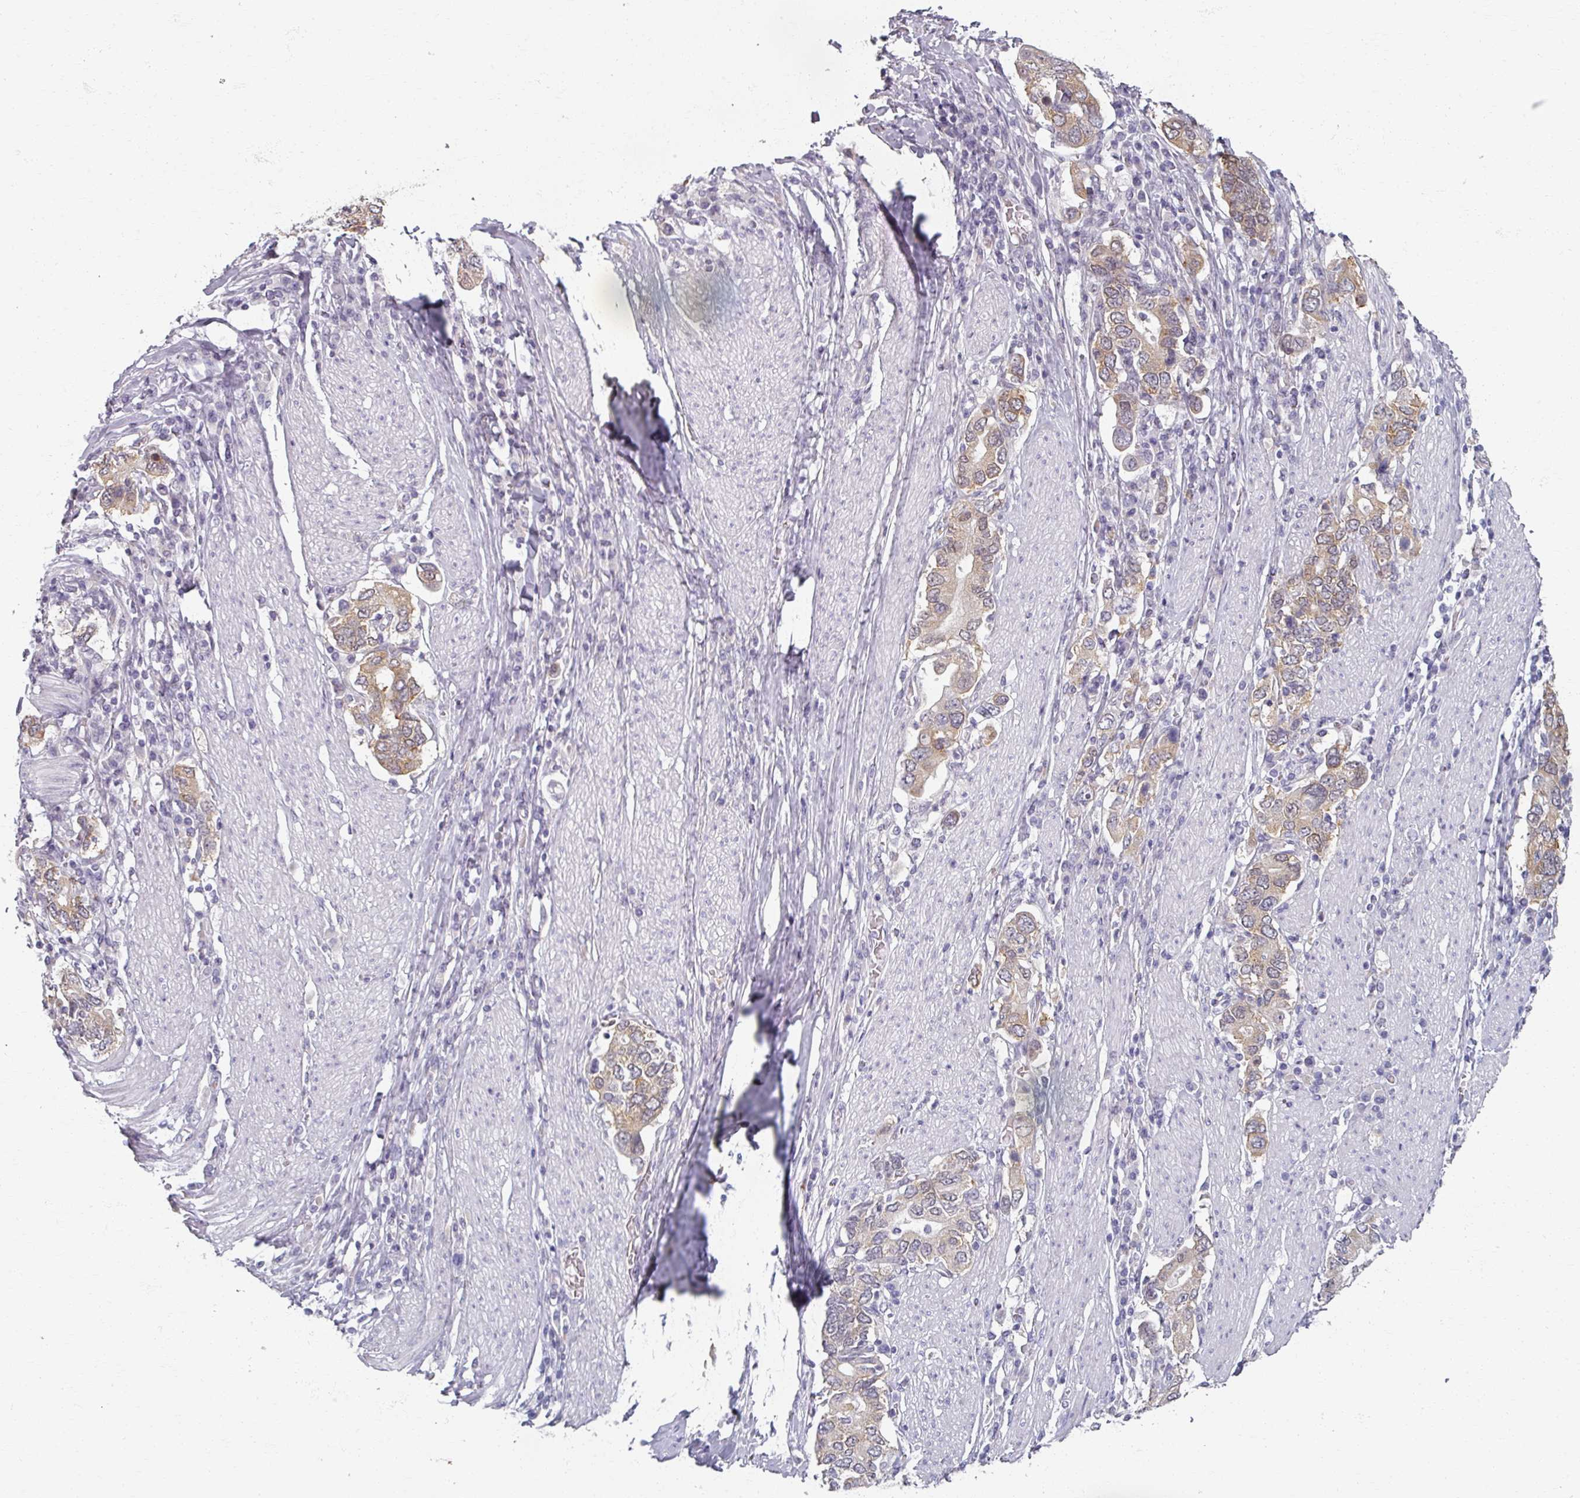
{"staining": {"intensity": "weak", "quantity": ">75%", "location": "cytoplasmic/membranous,nuclear"}, "tissue": "stomach cancer", "cell_type": "Tumor cells", "image_type": "cancer", "snomed": [{"axis": "morphology", "description": "Adenocarcinoma, NOS"}, {"axis": "topography", "description": "Stomach, upper"}, {"axis": "topography", "description": "Stomach"}], "caption": "Adenocarcinoma (stomach) stained with DAB IHC displays low levels of weak cytoplasmic/membranous and nuclear positivity in approximately >75% of tumor cells. Nuclei are stained in blue.", "gene": "RIPOR3", "patient": {"sex": "male", "age": 62}}